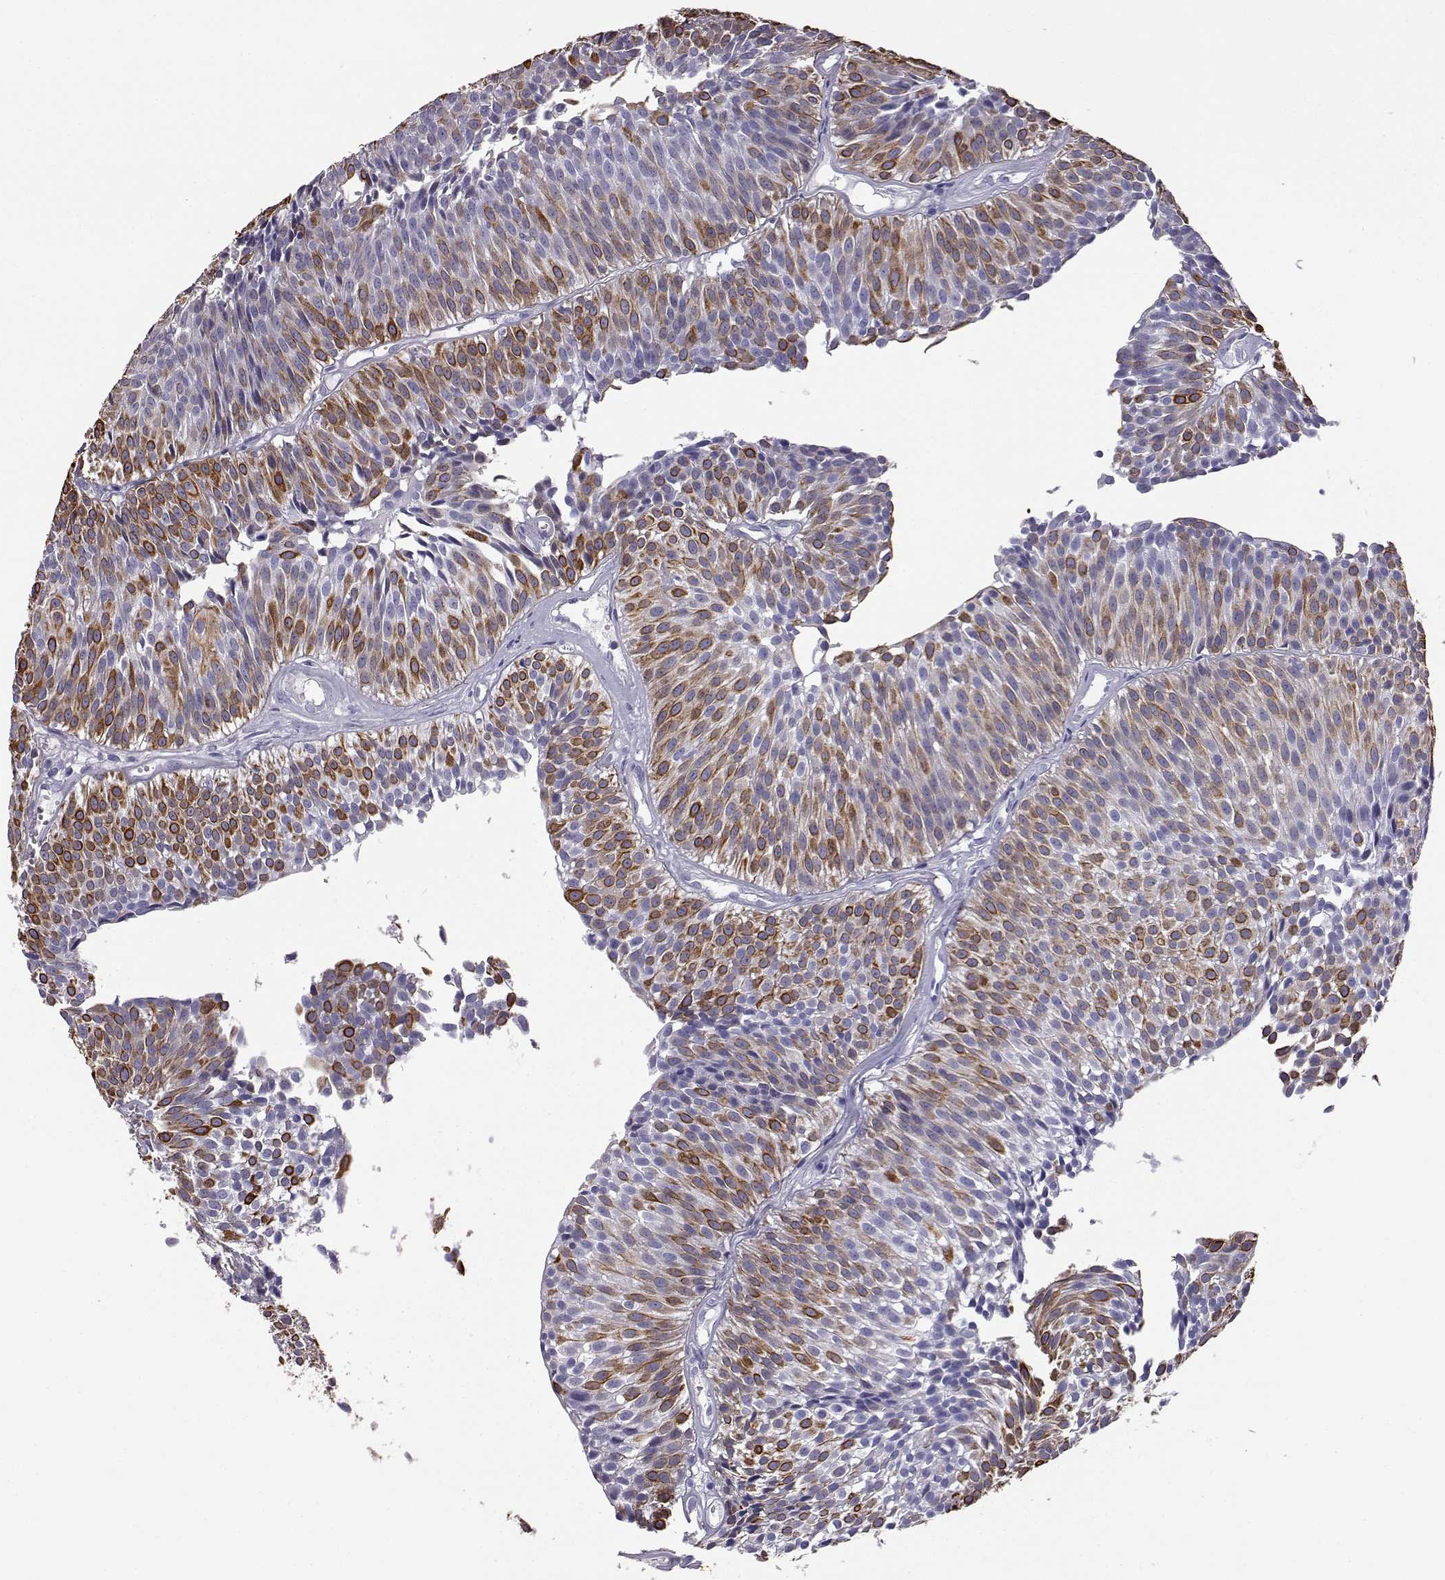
{"staining": {"intensity": "strong", "quantity": "<25%", "location": "cytoplasmic/membranous,nuclear"}, "tissue": "urothelial cancer", "cell_type": "Tumor cells", "image_type": "cancer", "snomed": [{"axis": "morphology", "description": "Urothelial carcinoma, Low grade"}, {"axis": "topography", "description": "Urinary bladder"}], "caption": "Immunohistochemical staining of human urothelial carcinoma (low-grade) shows medium levels of strong cytoplasmic/membranous and nuclear protein staining in about <25% of tumor cells. (Stains: DAB in brown, nuclei in blue, Microscopy: brightfield microscopy at high magnification).", "gene": "AKR1B1", "patient": {"sex": "male", "age": 63}}